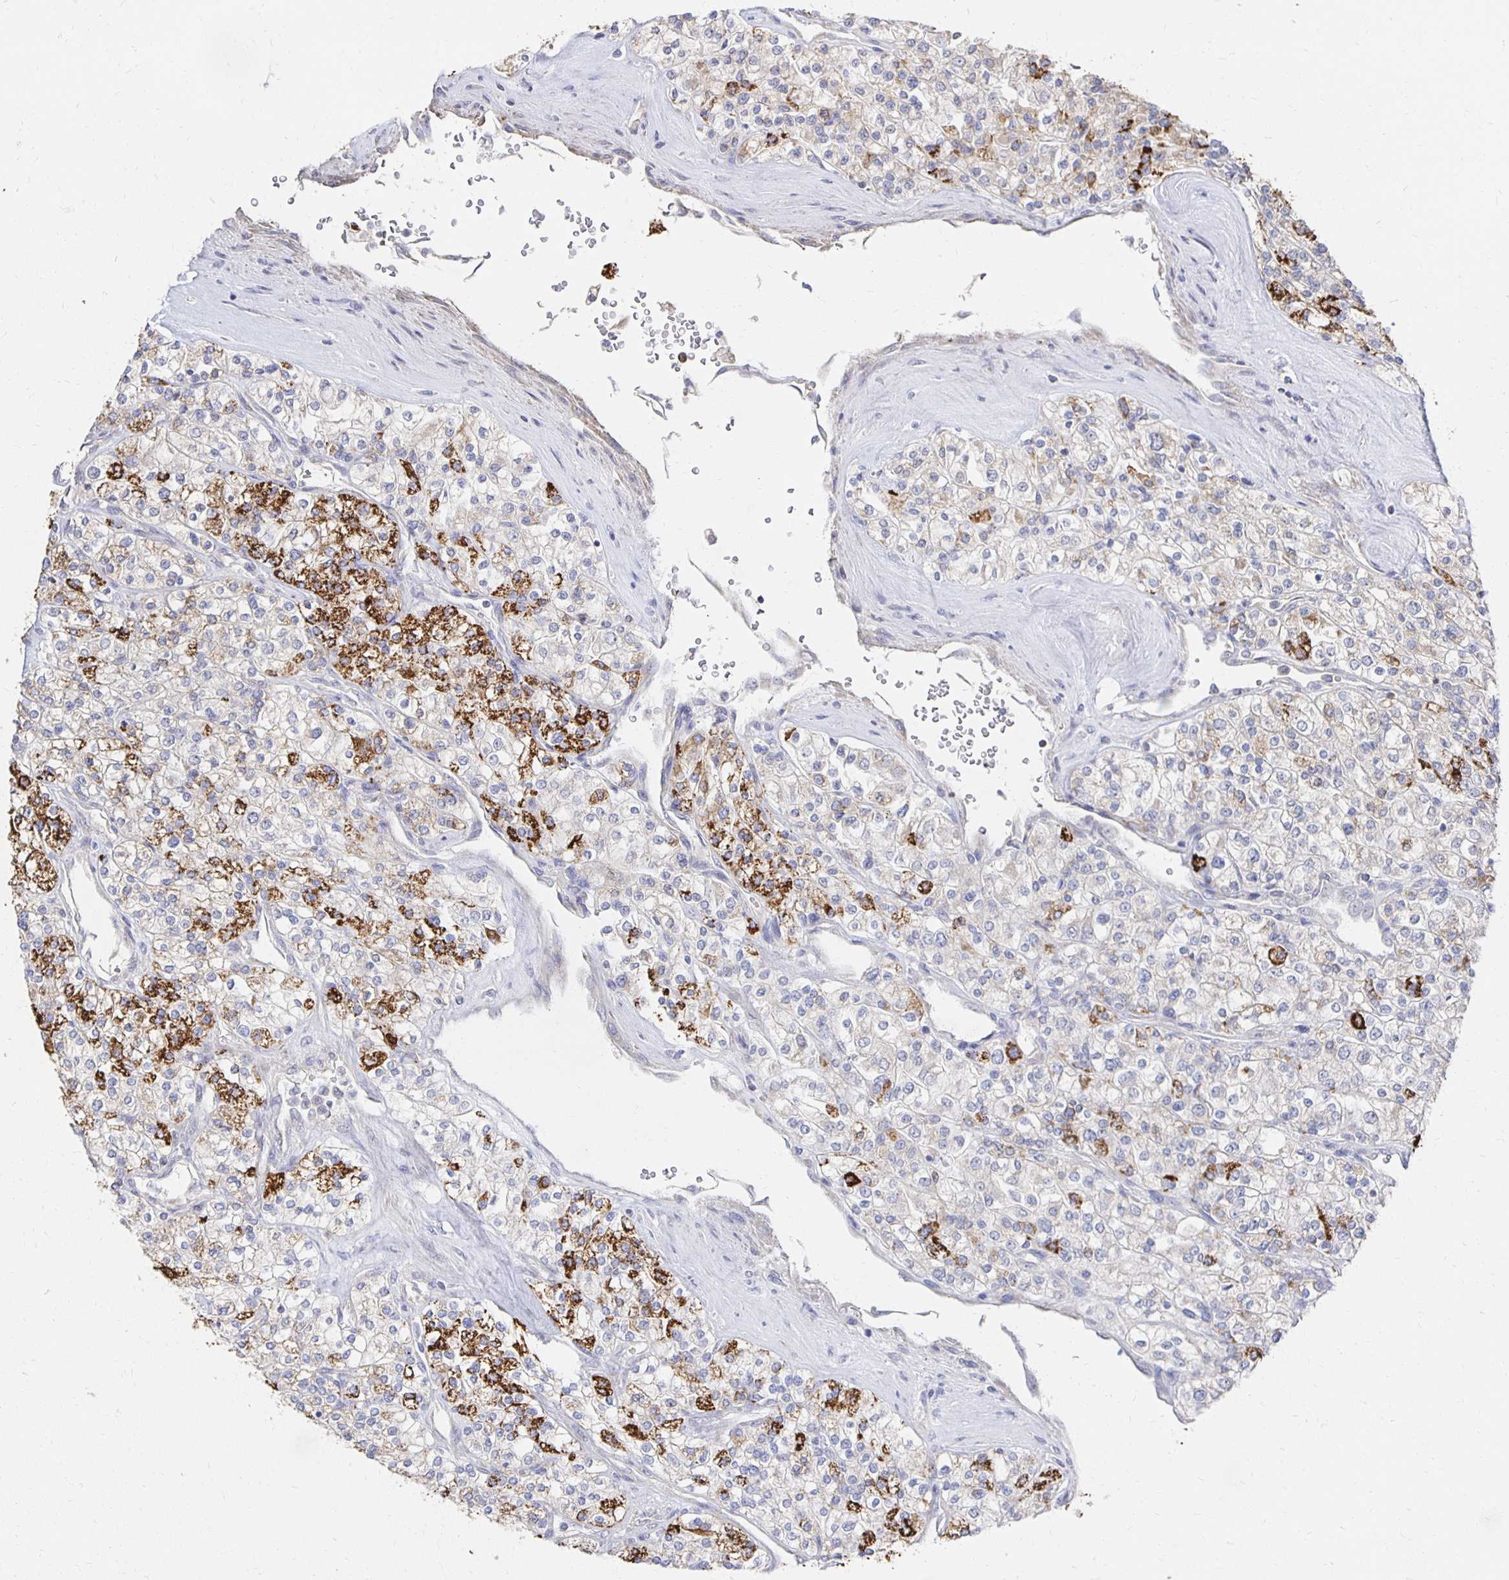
{"staining": {"intensity": "strong", "quantity": "<25%", "location": "cytoplasmic/membranous"}, "tissue": "renal cancer", "cell_type": "Tumor cells", "image_type": "cancer", "snomed": [{"axis": "morphology", "description": "Adenocarcinoma, NOS"}, {"axis": "topography", "description": "Kidney"}], "caption": "Renal adenocarcinoma stained with immunohistochemistry (IHC) reveals strong cytoplasmic/membranous expression in approximately <25% of tumor cells.", "gene": "NKX2-8", "patient": {"sex": "male", "age": 80}}